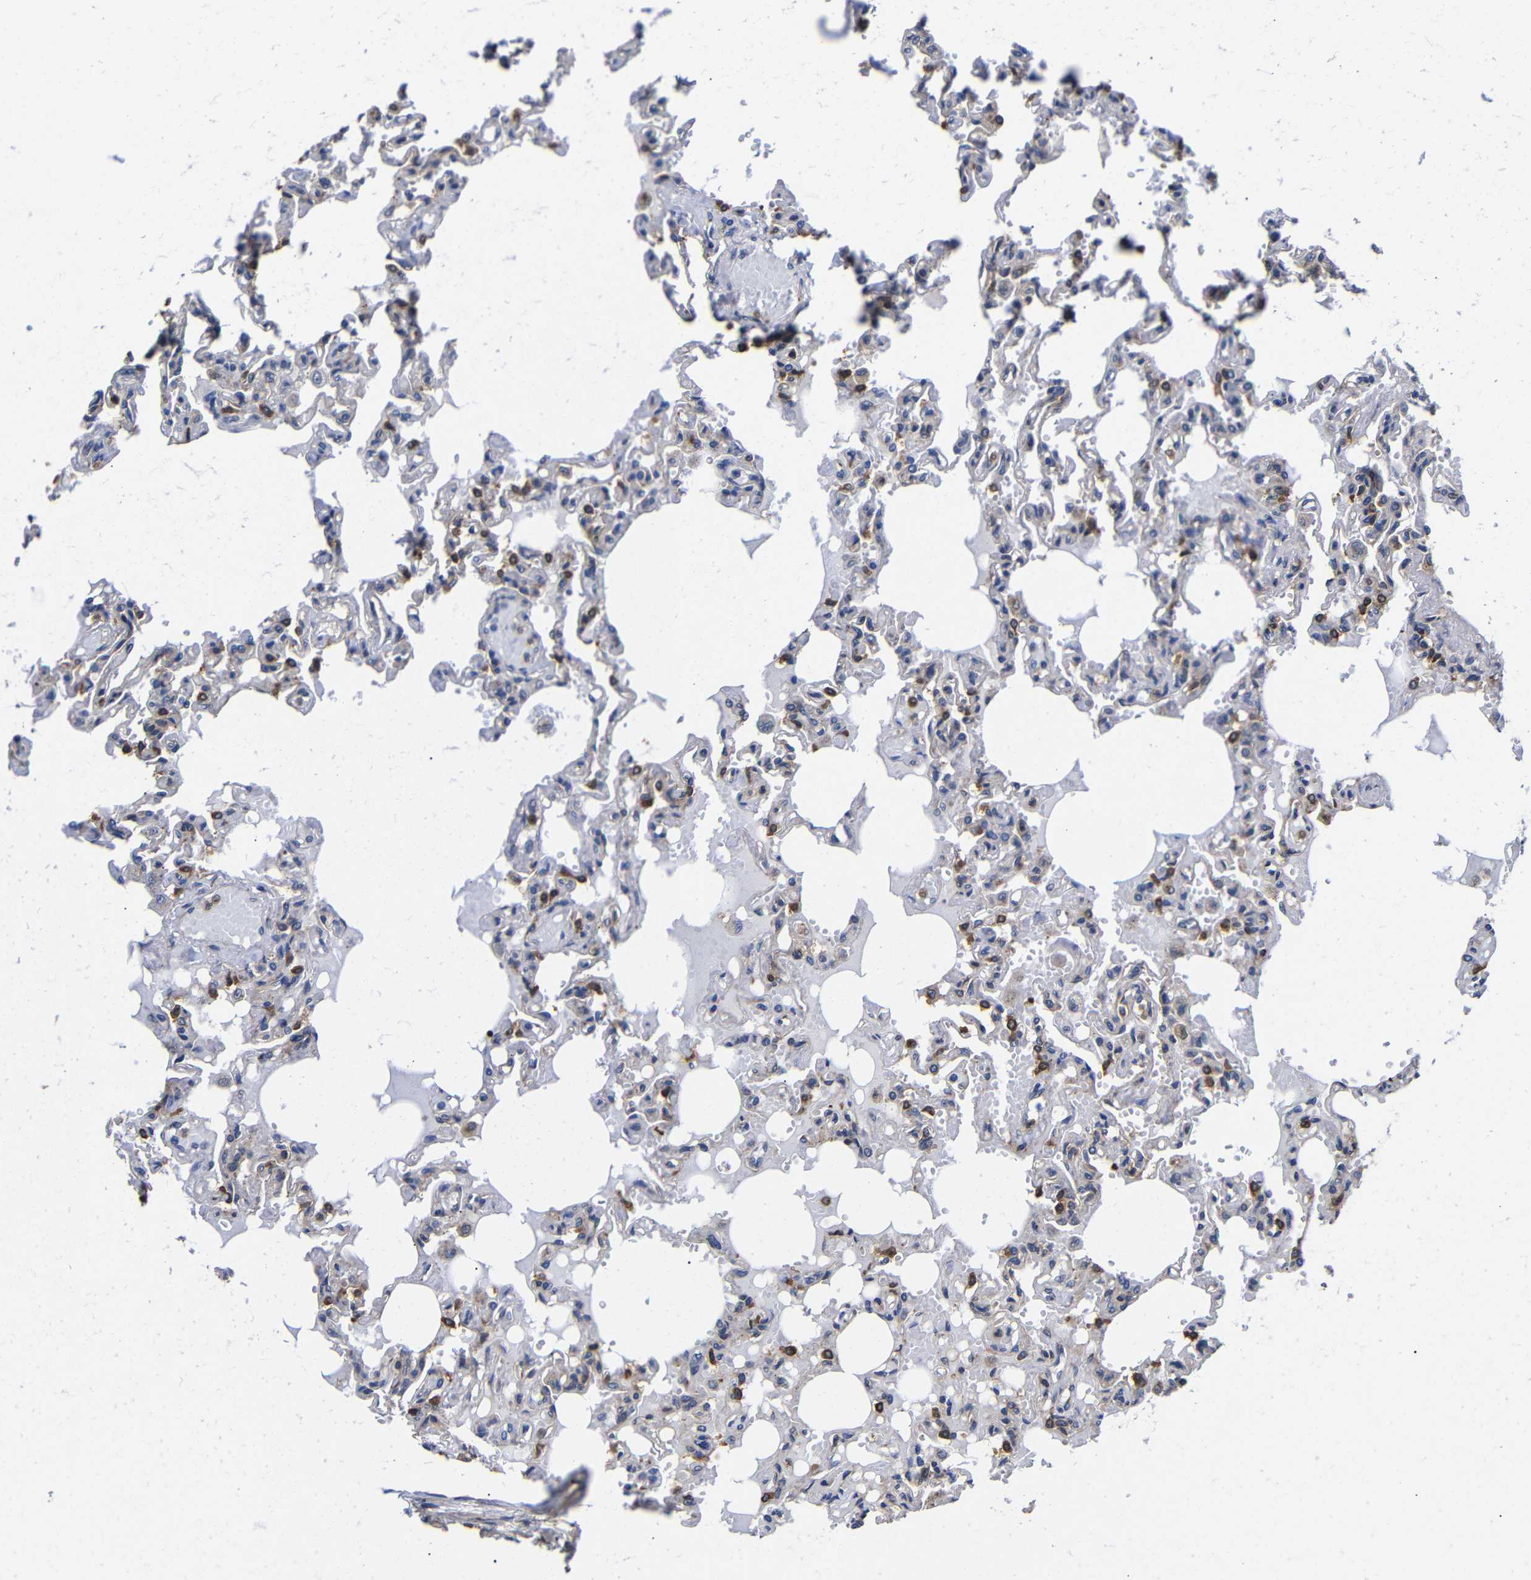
{"staining": {"intensity": "strong", "quantity": "25%-75%", "location": "cytoplasmic/membranous"}, "tissue": "lung", "cell_type": "Alveolar cells", "image_type": "normal", "snomed": [{"axis": "morphology", "description": "Normal tissue, NOS"}, {"axis": "topography", "description": "Lung"}], "caption": "Alveolar cells display high levels of strong cytoplasmic/membranous positivity in approximately 25%-75% of cells in benign lung.", "gene": "LRRCC1", "patient": {"sex": "male", "age": 21}}